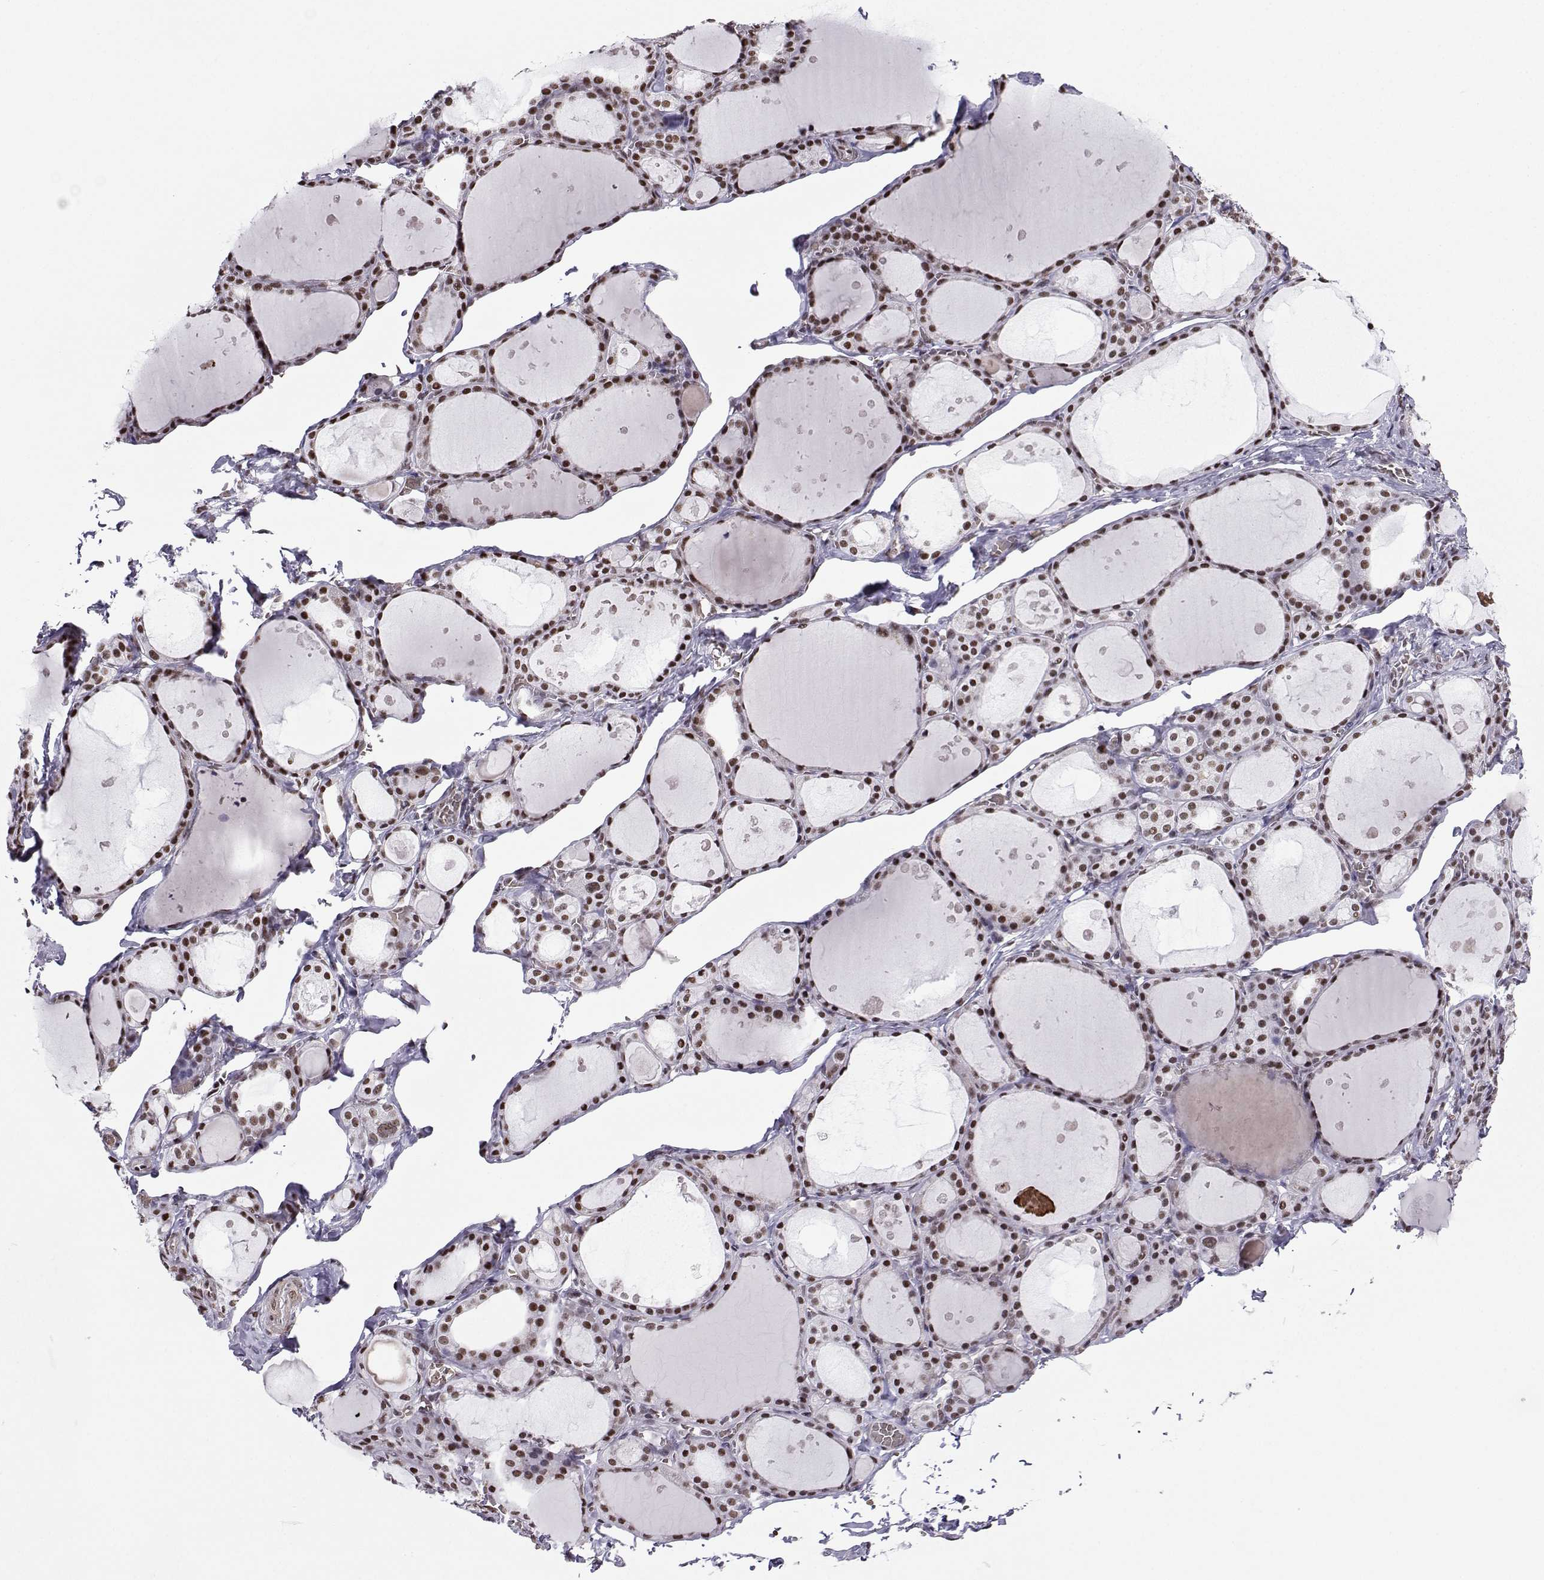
{"staining": {"intensity": "moderate", "quantity": "25%-75%", "location": "nuclear"}, "tissue": "thyroid gland", "cell_type": "Glandular cells", "image_type": "normal", "snomed": [{"axis": "morphology", "description": "Normal tissue, NOS"}, {"axis": "topography", "description": "Thyroid gland"}], "caption": "High-magnification brightfield microscopy of benign thyroid gland stained with DAB (3,3'-diaminobenzidine) (brown) and counterstained with hematoxylin (blue). glandular cells exhibit moderate nuclear staining is seen in approximately25%-75% of cells. The protein of interest is stained brown, and the nuclei are stained in blue (DAB IHC with brightfield microscopy, high magnification).", "gene": "CCNK", "patient": {"sex": "male", "age": 68}}